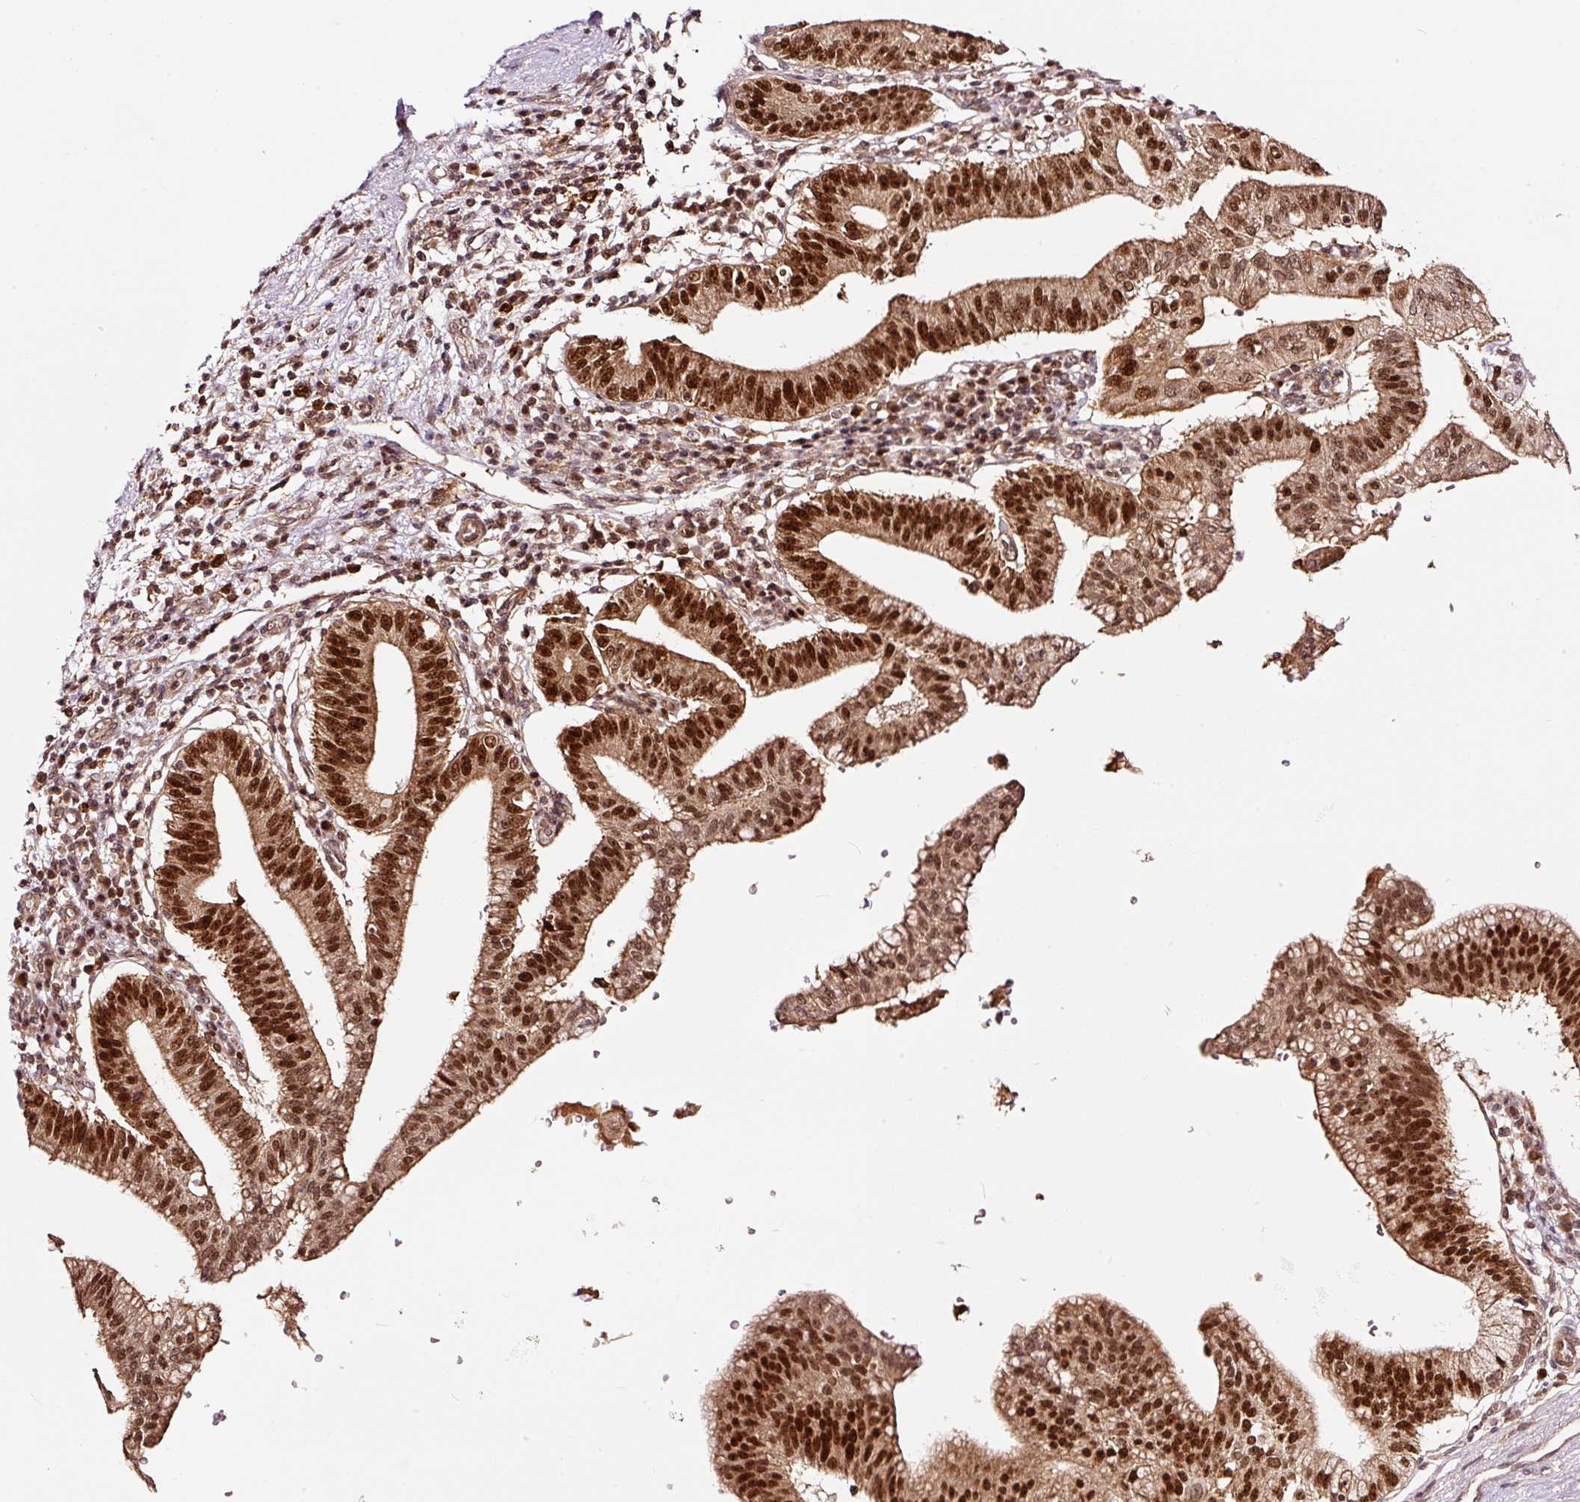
{"staining": {"intensity": "strong", "quantity": ">75%", "location": "cytoplasmic/membranous,nuclear"}, "tissue": "pancreatic cancer", "cell_type": "Tumor cells", "image_type": "cancer", "snomed": [{"axis": "morphology", "description": "Adenocarcinoma, NOS"}, {"axis": "topography", "description": "Pancreas"}], "caption": "There is high levels of strong cytoplasmic/membranous and nuclear staining in tumor cells of pancreatic cancer, as demonstrated by immunohistochemical staining (brown color).", "gene": "RFC4", "patient": {"sex": "male", "age": 68}}